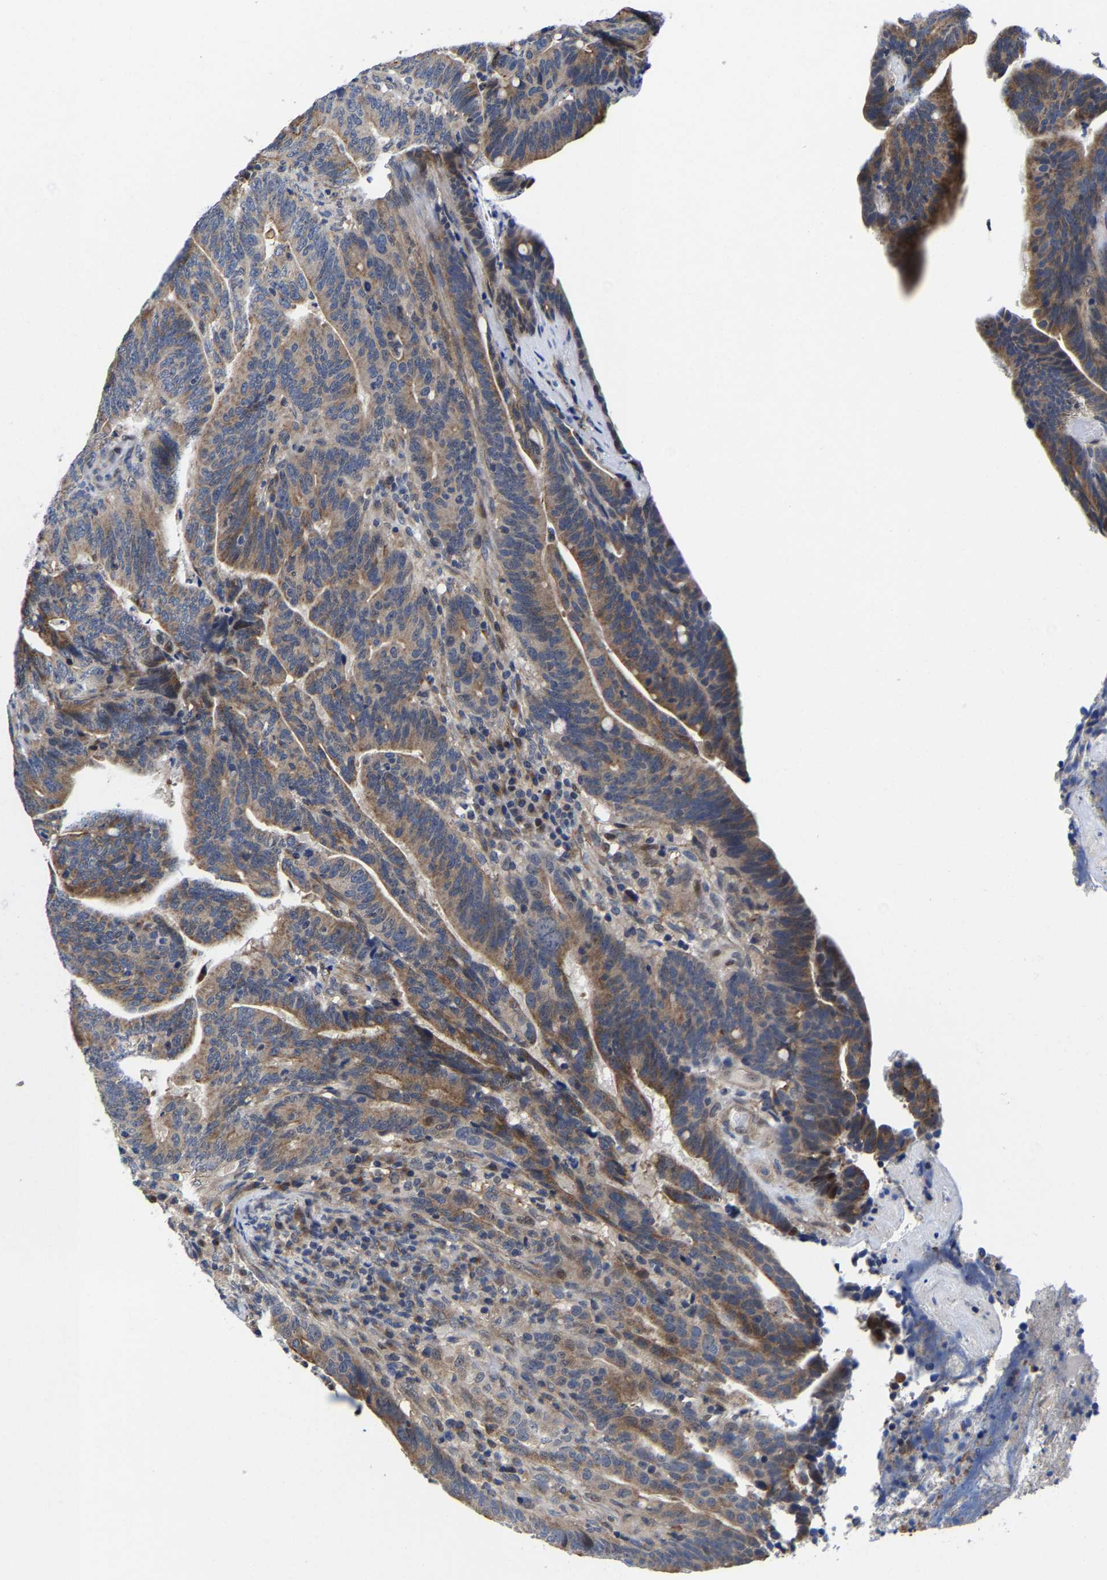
{"staining": {"intensity": "moderate", "quantity": ">75%", "location": "cytoplasmic/membranous"}, "tissue": "colorectal cancer", "cell_type": "Tumor cells", "image_type": "cancer", "snomed": [{"axis": "morphology", "description": "Adenocarcinoma, NOS"}, {"axis": "topography", "description": "Colon"}], "caption": "A brown stain shows moderate cytoplasmic/membranous positivity of a protein in human colorectal cancer tumor cells.", "gene": "PFKFB3", "patient": {"sex": "female", "age": 66}}